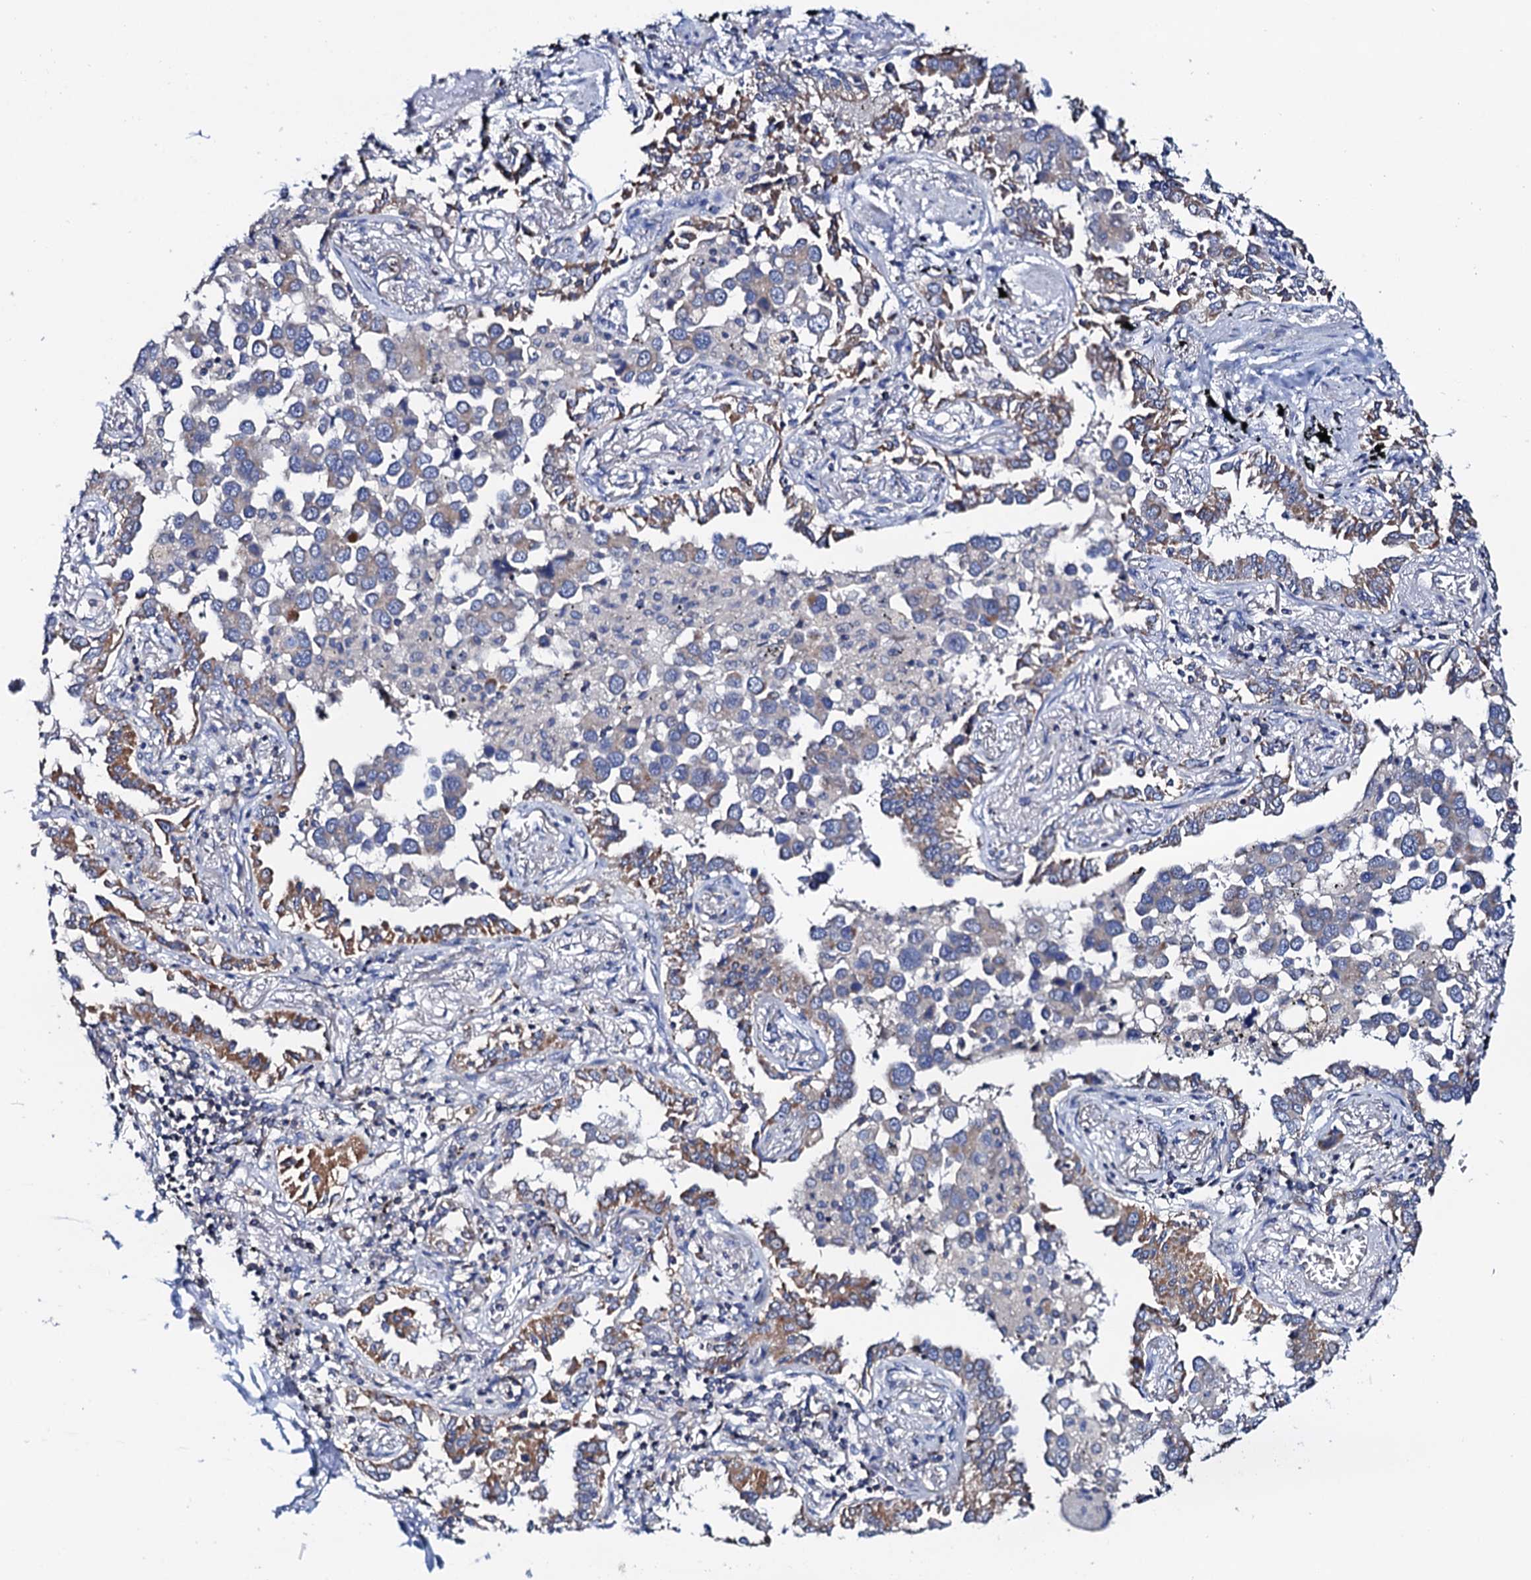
{"staining": {"intensity": "moderate", "quantity": "<25%", "location": "cytoplasmic/membranous"}, "tissue": "lung cancer", "cell_type": "Tumor cells", "image_type": "cancer", "snomed": [{"axis": "morphology", "description": "Adenocarcinoma, NOS"}, {"axis": "topography", "description": "Lung"}], "caption": "Immunohistochemistry (IHC) micrograph of lung cancer (adenocarcinoma) stained for a protein (brown), which shows low levels of moderate cytoplasmic/membranous staining in approximately <25% of tumor cells.", "gene": "MRPL48", "patient": {"sex": "male", "age": 67}}